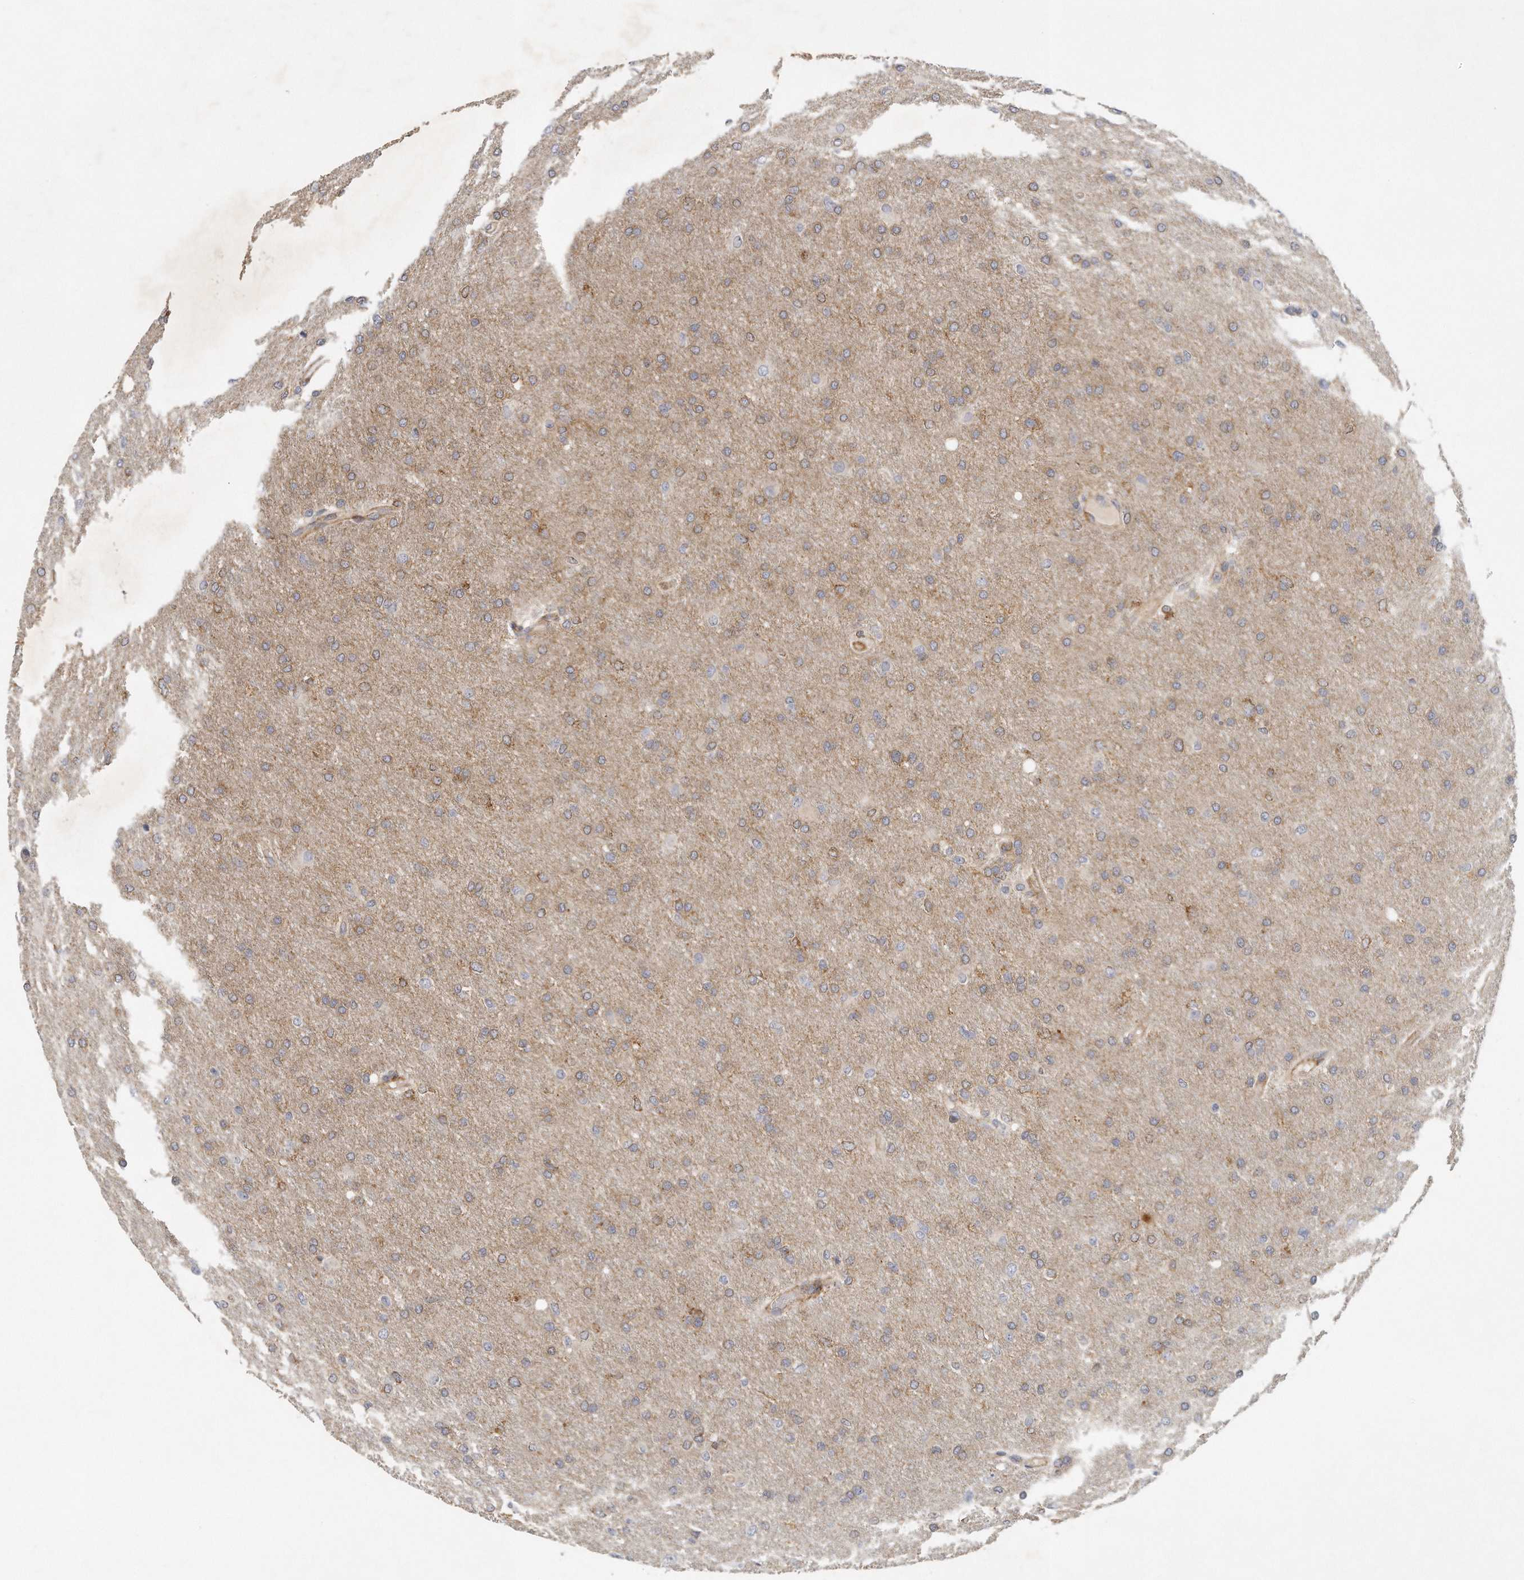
{"staining": {"intensity": "weak", "quantity": "25%-75%", "location": "cytoplasmic/membranous"}, "tissue": "glioma", "cell_type": "Tumor cells", "image_type": "cancer", "snomed": [{"axis": "morphology", "description": "Glioma, malignant, High grade"}, {"axis": "topography", "description": "Cerebral cortex"}], "caption": "High-magnification brightfield microscopy of glioma stained with DAB (brown) and counterstained with hematoxylin (blue). tumor cells exhibit weak cytoplasmic/membranous expression is present in approximately25%-75% of cells.", "gene": "MTERF4", "patient": {"sex": "female", "age": 36}}